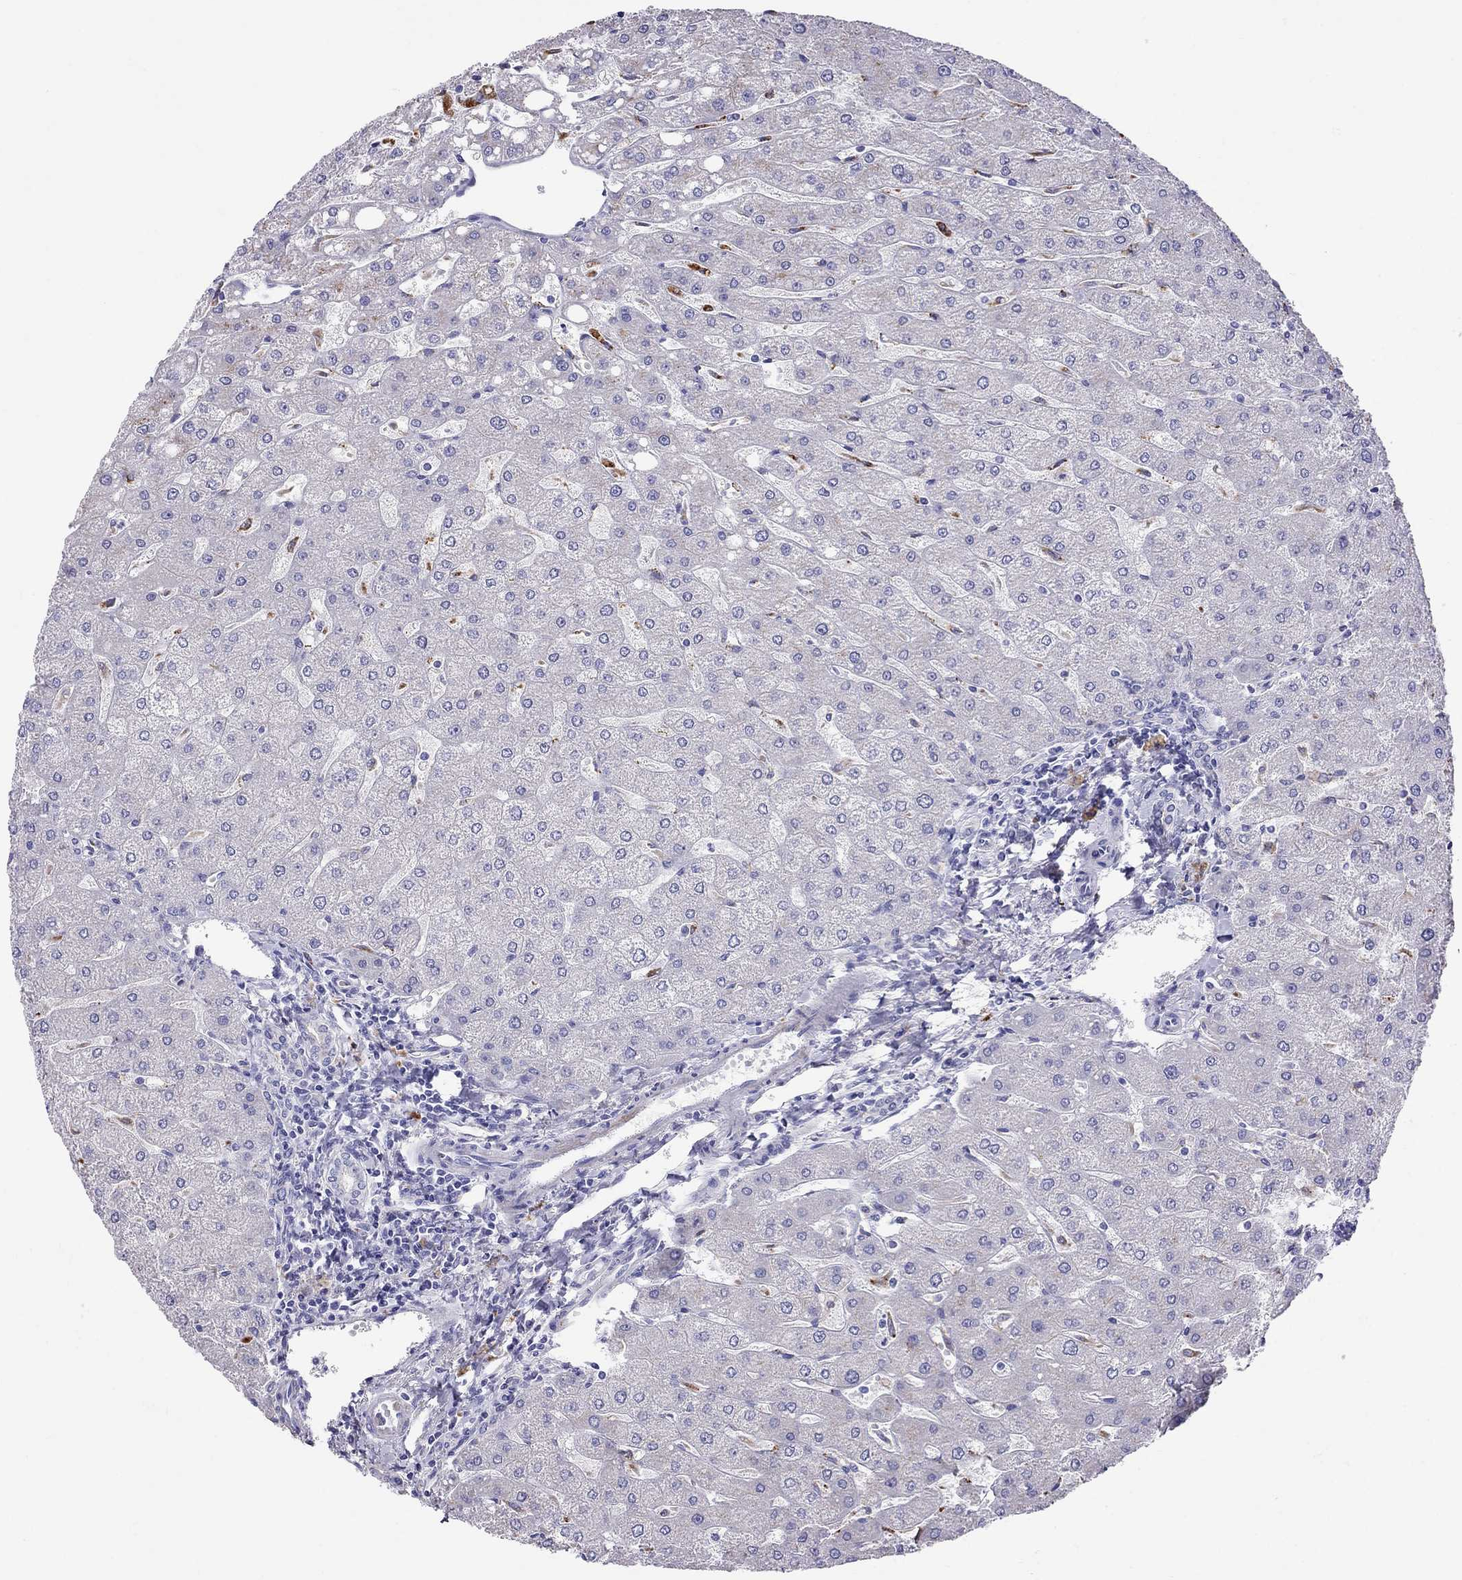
{"staining": {"intensity": "negative", "quantity": "none", "location": "none"}, "tissue": "liver", "cell_type": "Cholangiocytes", "image_type": "normal", "snomed": [{"axis": "morphology", "description": "Normal tissue, NOS"}, {"axis": "topography", "description": "Liver"}], "caption": "This is a image of immunohistochemistry (IHC) staining of normal liver, which shows no staining in cholangiocytes.", "gene": "CLPSL2", "patient": {"sex": "male", "age": 67}}